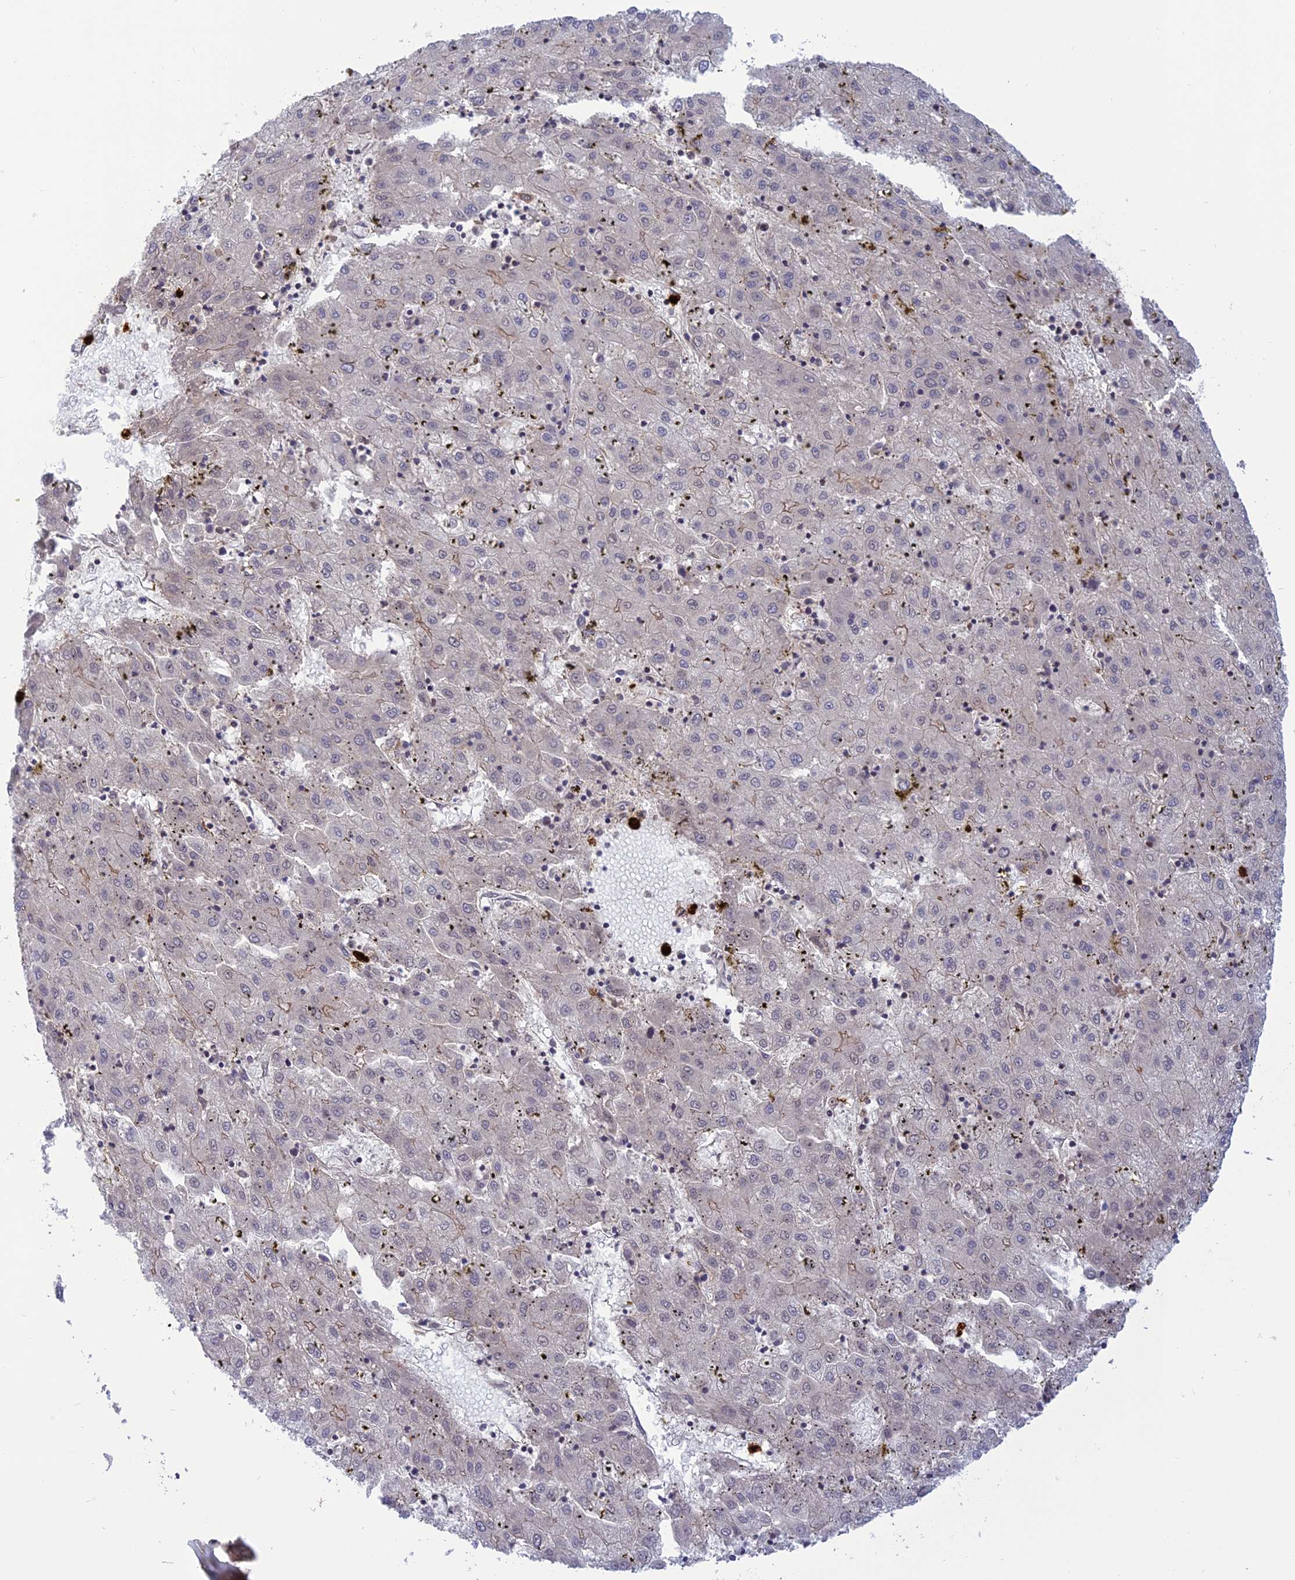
{"staining": {"intensity": "negative", "quantity": "none", "location": "none"}, "tissue": "liver cancer", "cell_type": "Tumor cells", "image_type": "cancer", "snomed": [{"axis": "morphology", "description": "Carcinoma, Hepatocellular, NOS"}, {"axis": "topography", "description": "Liver"}], "caption": "Liver cancer stained for a protein using immunohistochemistry (IHC) displays no expression tumor cells.", "gene": "PHLDB3", "patient": {"sex": "male", "age": 72}}